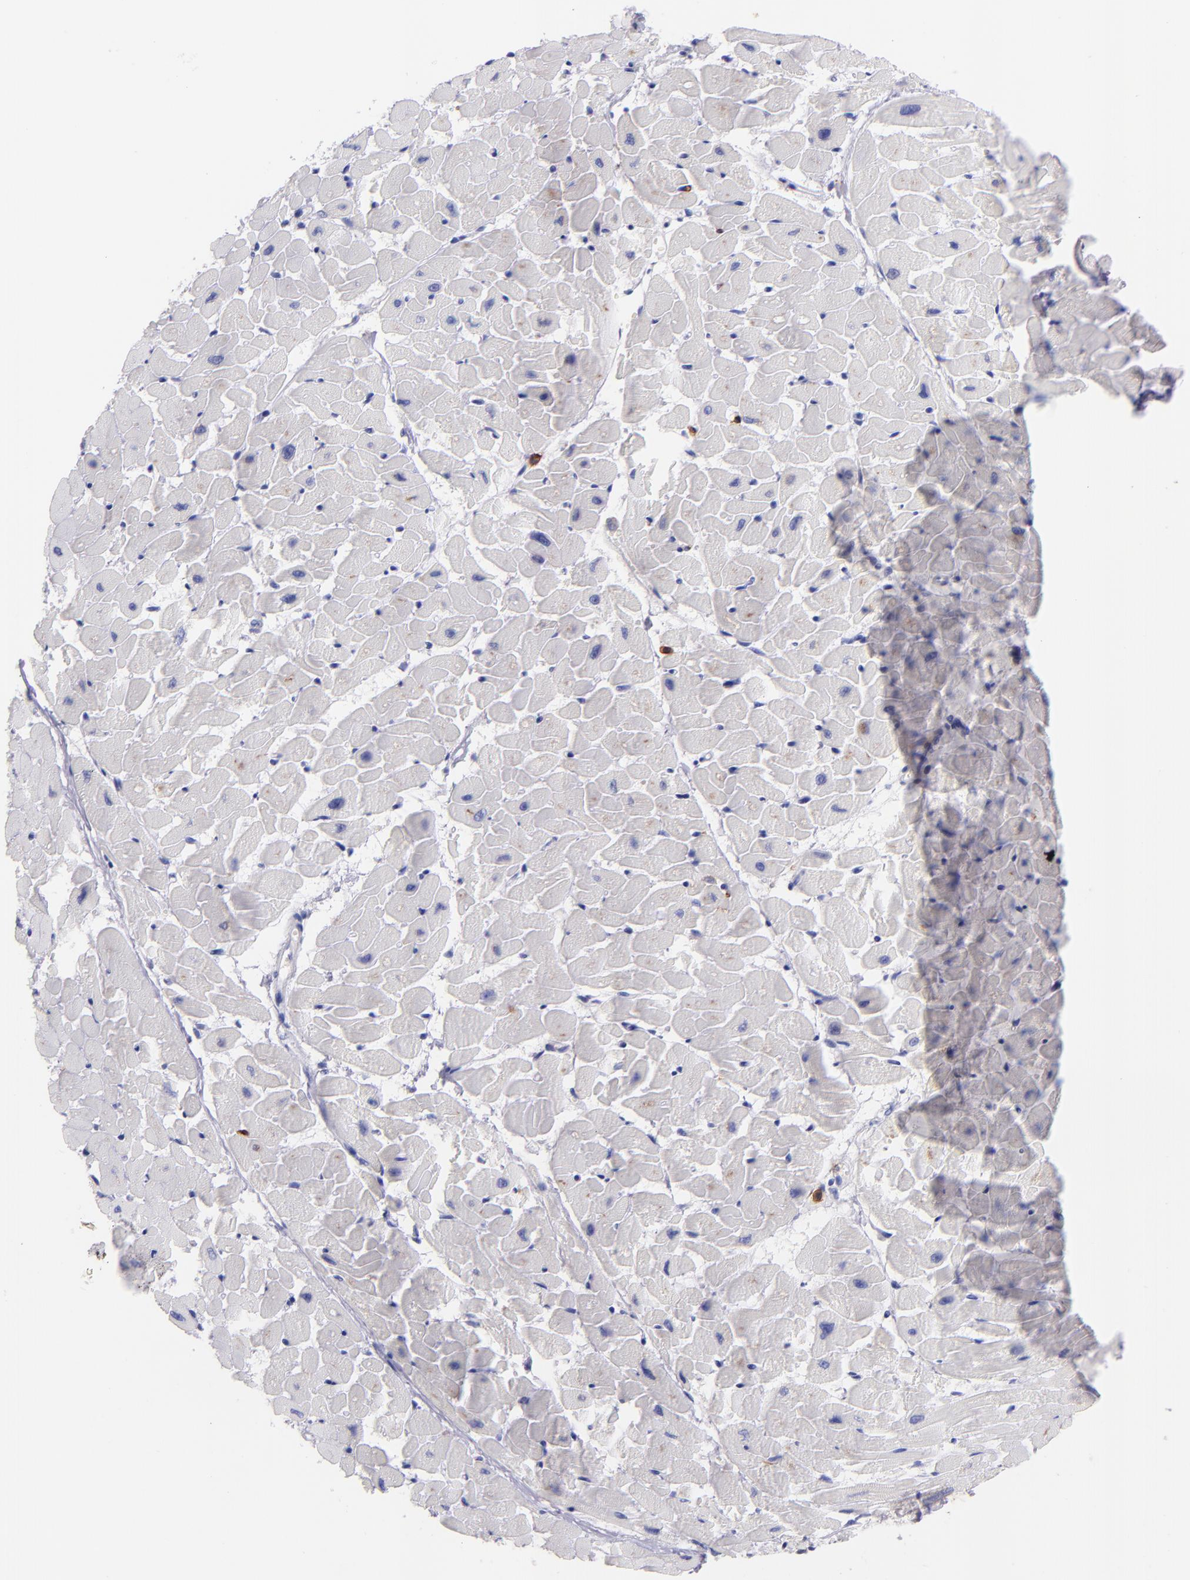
{"staining": {"intensity": "negative", "quantity": "none", "location": "none"}, "tissue": "heart muscle", "cell_type": "Cardiomyocytes", "image_type": "normal", "snomed": [{"axis": "morphology", "description": "Normal tissue, NOS"}, {"axis": "topography", "description": "Heart"}], "caption": "This micrograph is of unremarkable heart muscle stained with IHC to label a protein in brown with the nuclei are counter-stained blue. There is no positivity in cardiomyocytes. Brightfield microscopy of immunohistochemistry stained with DAB (3,3'-diaminobenzidine) (brown) and hematoxylin (blue), captured at high magnification.", "gene": "SPN", "patient": {"sex": "female", "age": 19}}